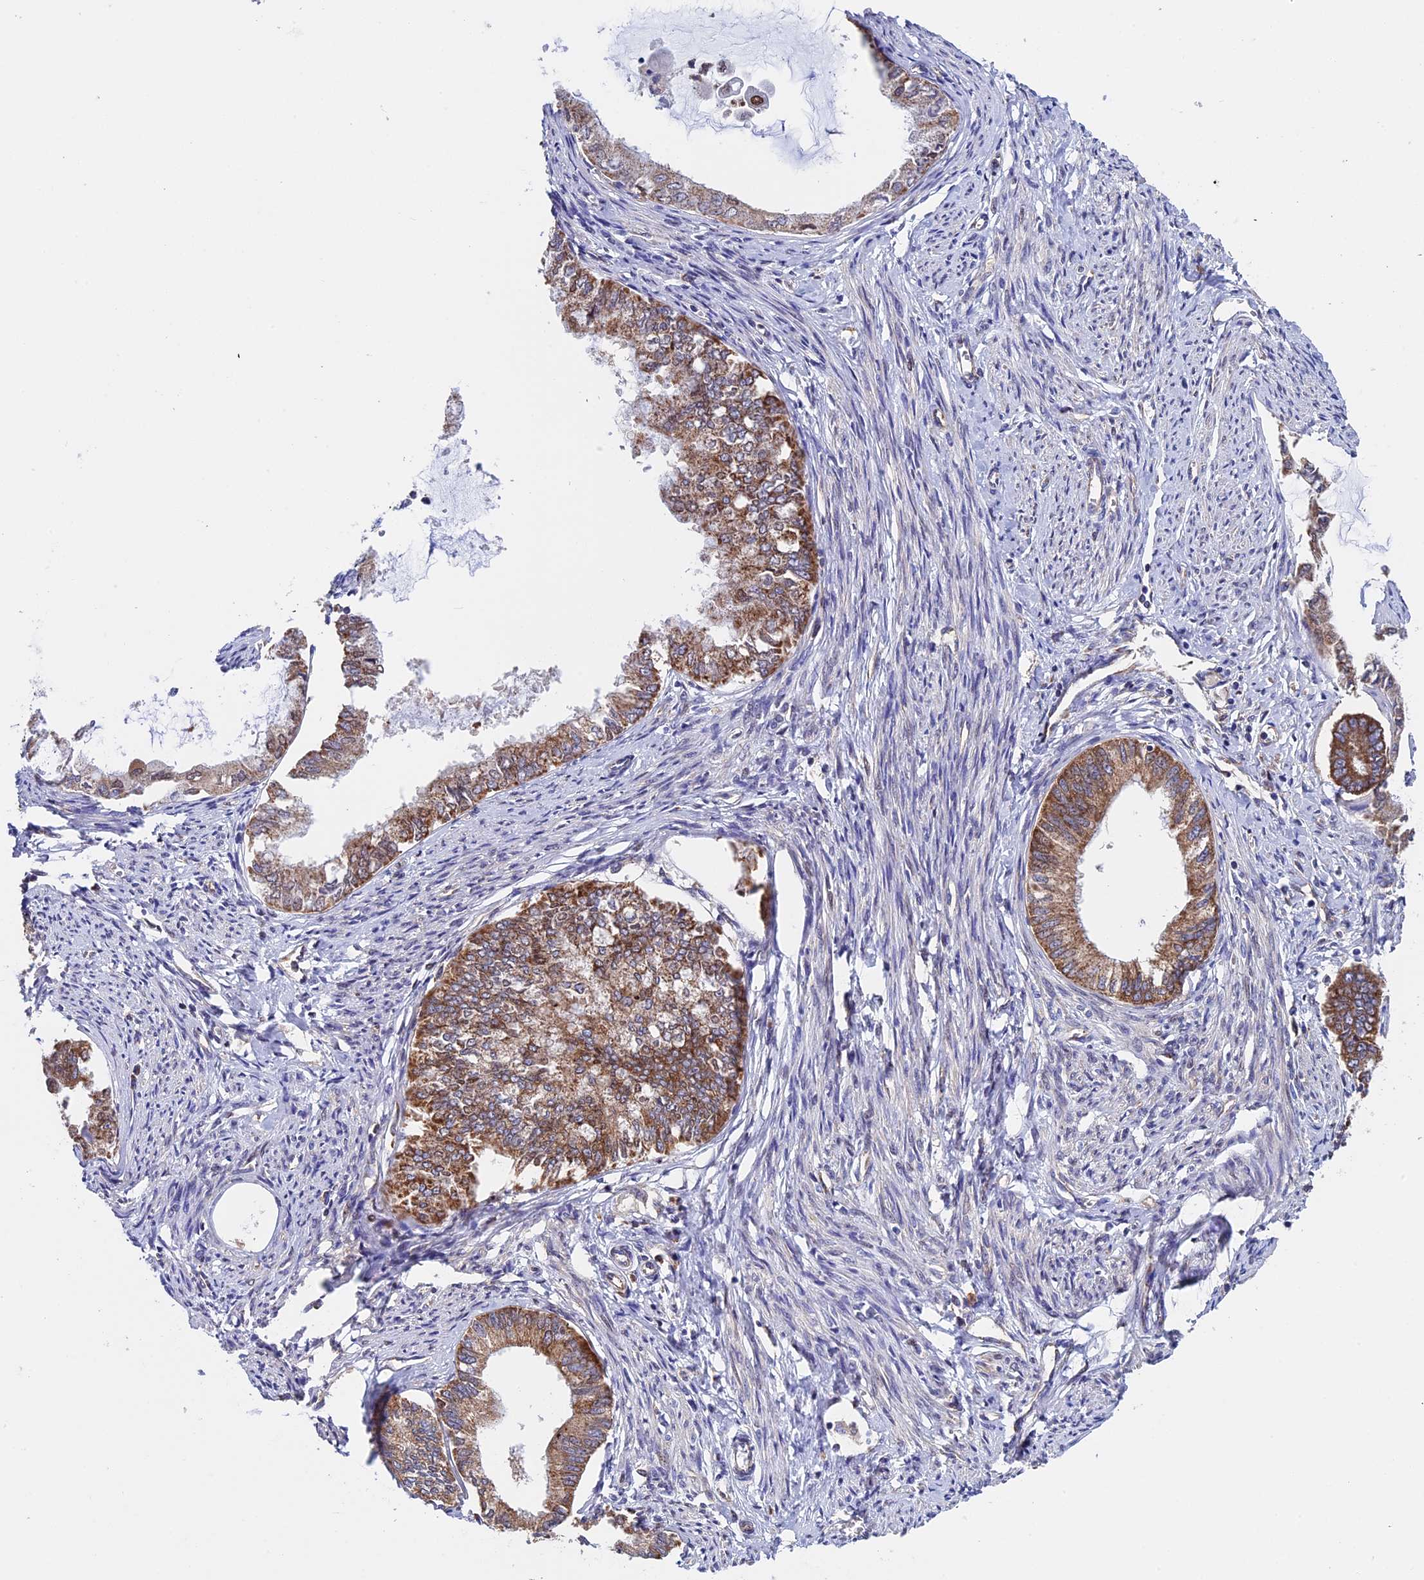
{"staining": {"intensity": "moderate", "quantity": "25%-75%", "location": "cytoplasmic/membranous"}, "tissue": "endometrial cancer", "cell_type": "Tumor cells", "image_type": "cancer", "snomed": [{"axis": "morphology", "description": "Adenocarcinoma, NOS"}, {"axis": "topography", "description": "Endometrium"}], "caption": "Moderate cytoplasmic/membranous positivity is identified in about 25%-75% of tumor cells in endometrial cancer (adenocarcinoma).", "gene": "SLC9A5", "patient": {"sex": "female", "age": 86}}